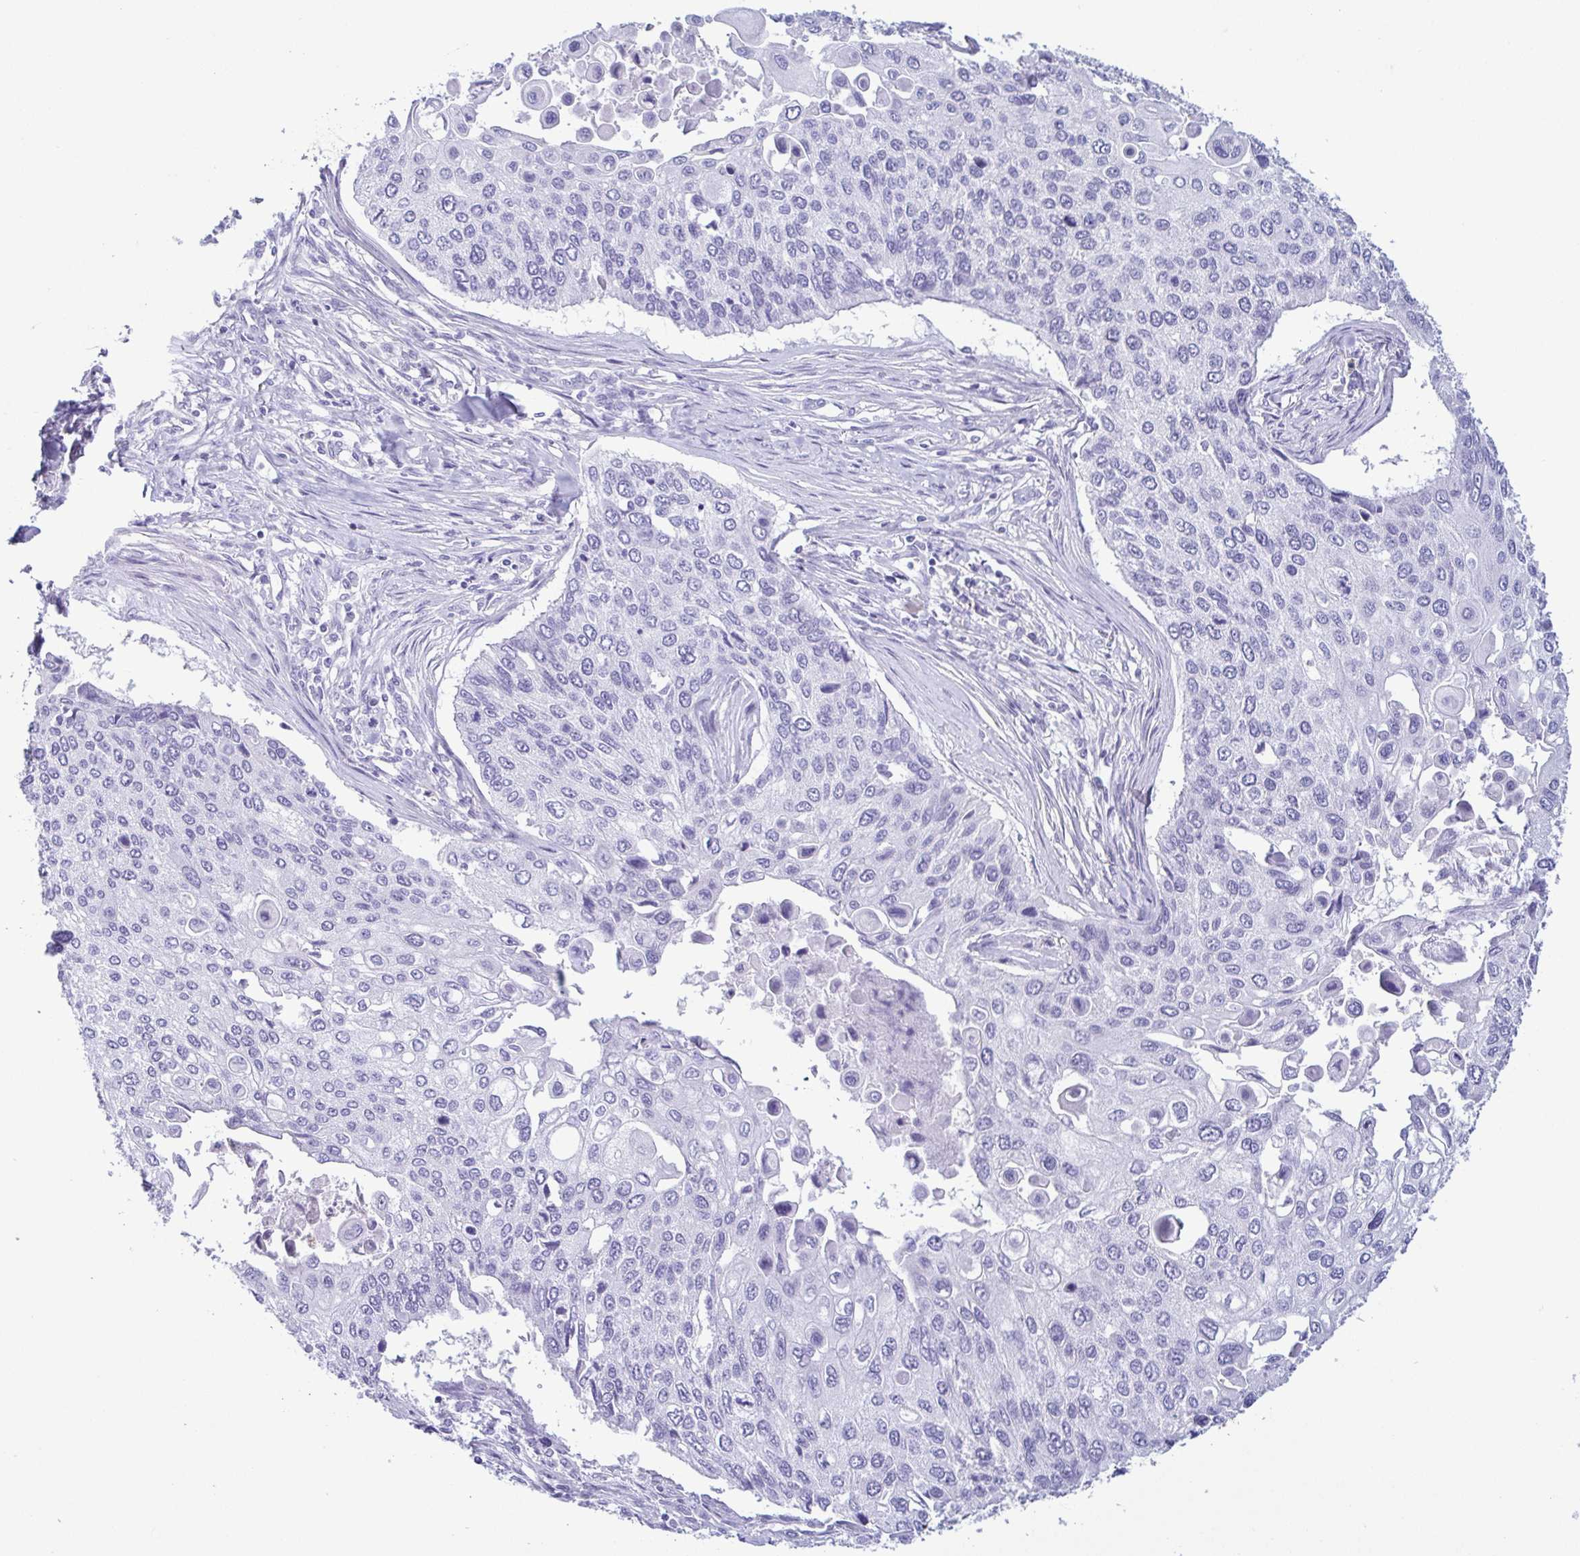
{"staining": {"intensity": "negative", "quantity": "none", "location": "none"}, "tissue": "lung cancer", "cell_type": "Tumor cells", "image_type": "cancer", "snomed": [{"axis": "morphology", "description": "Squamous cell carcinoma, NOS"}, {"axis": "morphology", "description": "Squamous cell carcinoma, metastatic, NOS"}, {"axis": "topography", "description": "Lung"}], "caption": "Human lung cancer (squamous cell carcinoma) stained for a protein using immunohistochemistry (IHC) demonstrates no positivity in tumor cells.", "gene": "AZU1", "patient": {"sex": "male", "age": 63}}